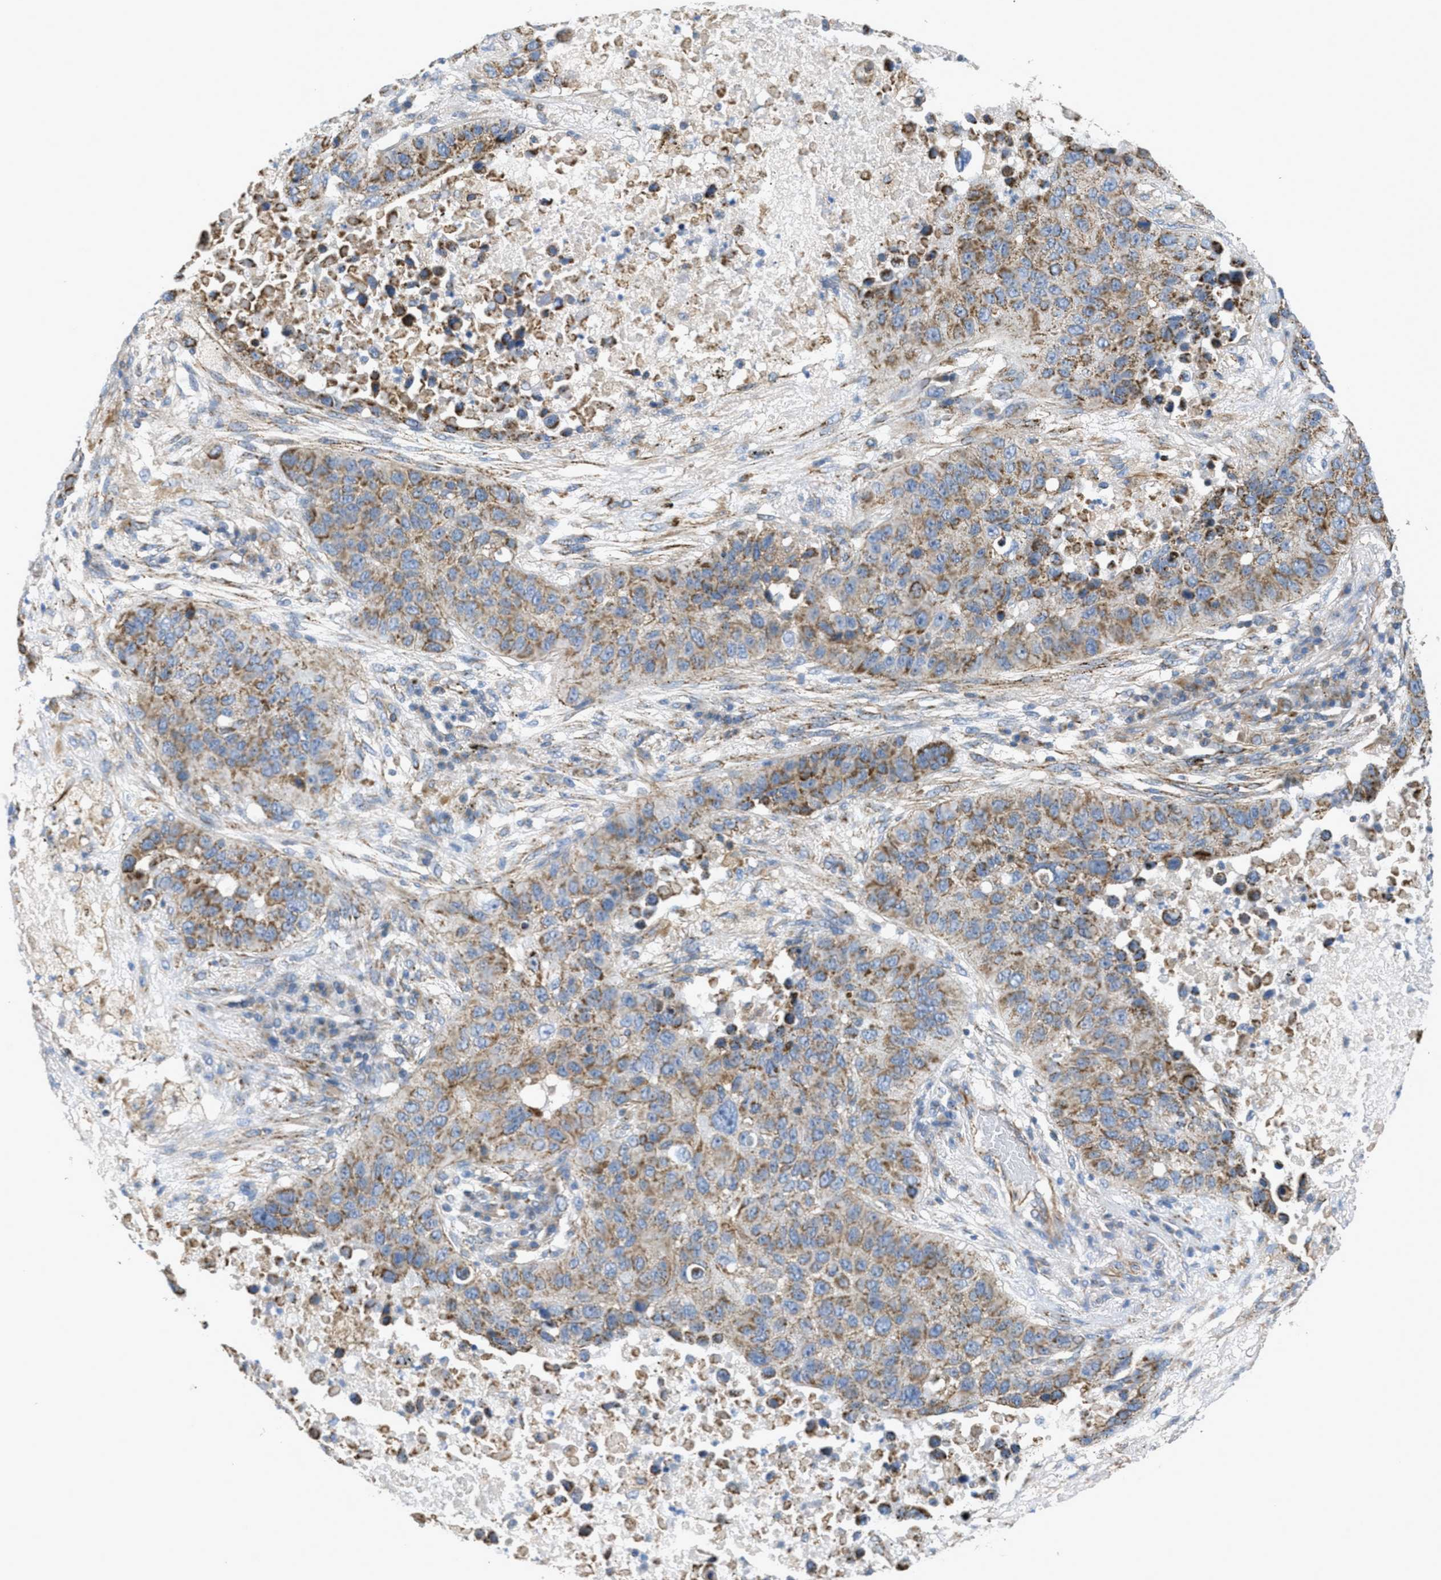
{"staining": {"intensity": "strong", "quantity": ">75%", "location": "cytoplasmic/membranous"}, "tissue": "lung cancer", "cell_type": "Tumor cells", "image_type": "cancer", "snomed": [{"axis": "morphology", "description": "Squamous cell carcinoma, NOS"}, {"axis": "topography", "description": "Lung"}], "caption": "Protein staining shows strong cytoplasmic/membranous expression in approximately >75% of tumor cells in lung squamous cell carcinoma. The staining was performed using DAB, with brown indicating positive protein expression. Nuclei are stained blue with hematoxylin.", "gene": "BTN3A1", "patient": {"sex": "male", "age": 57}}